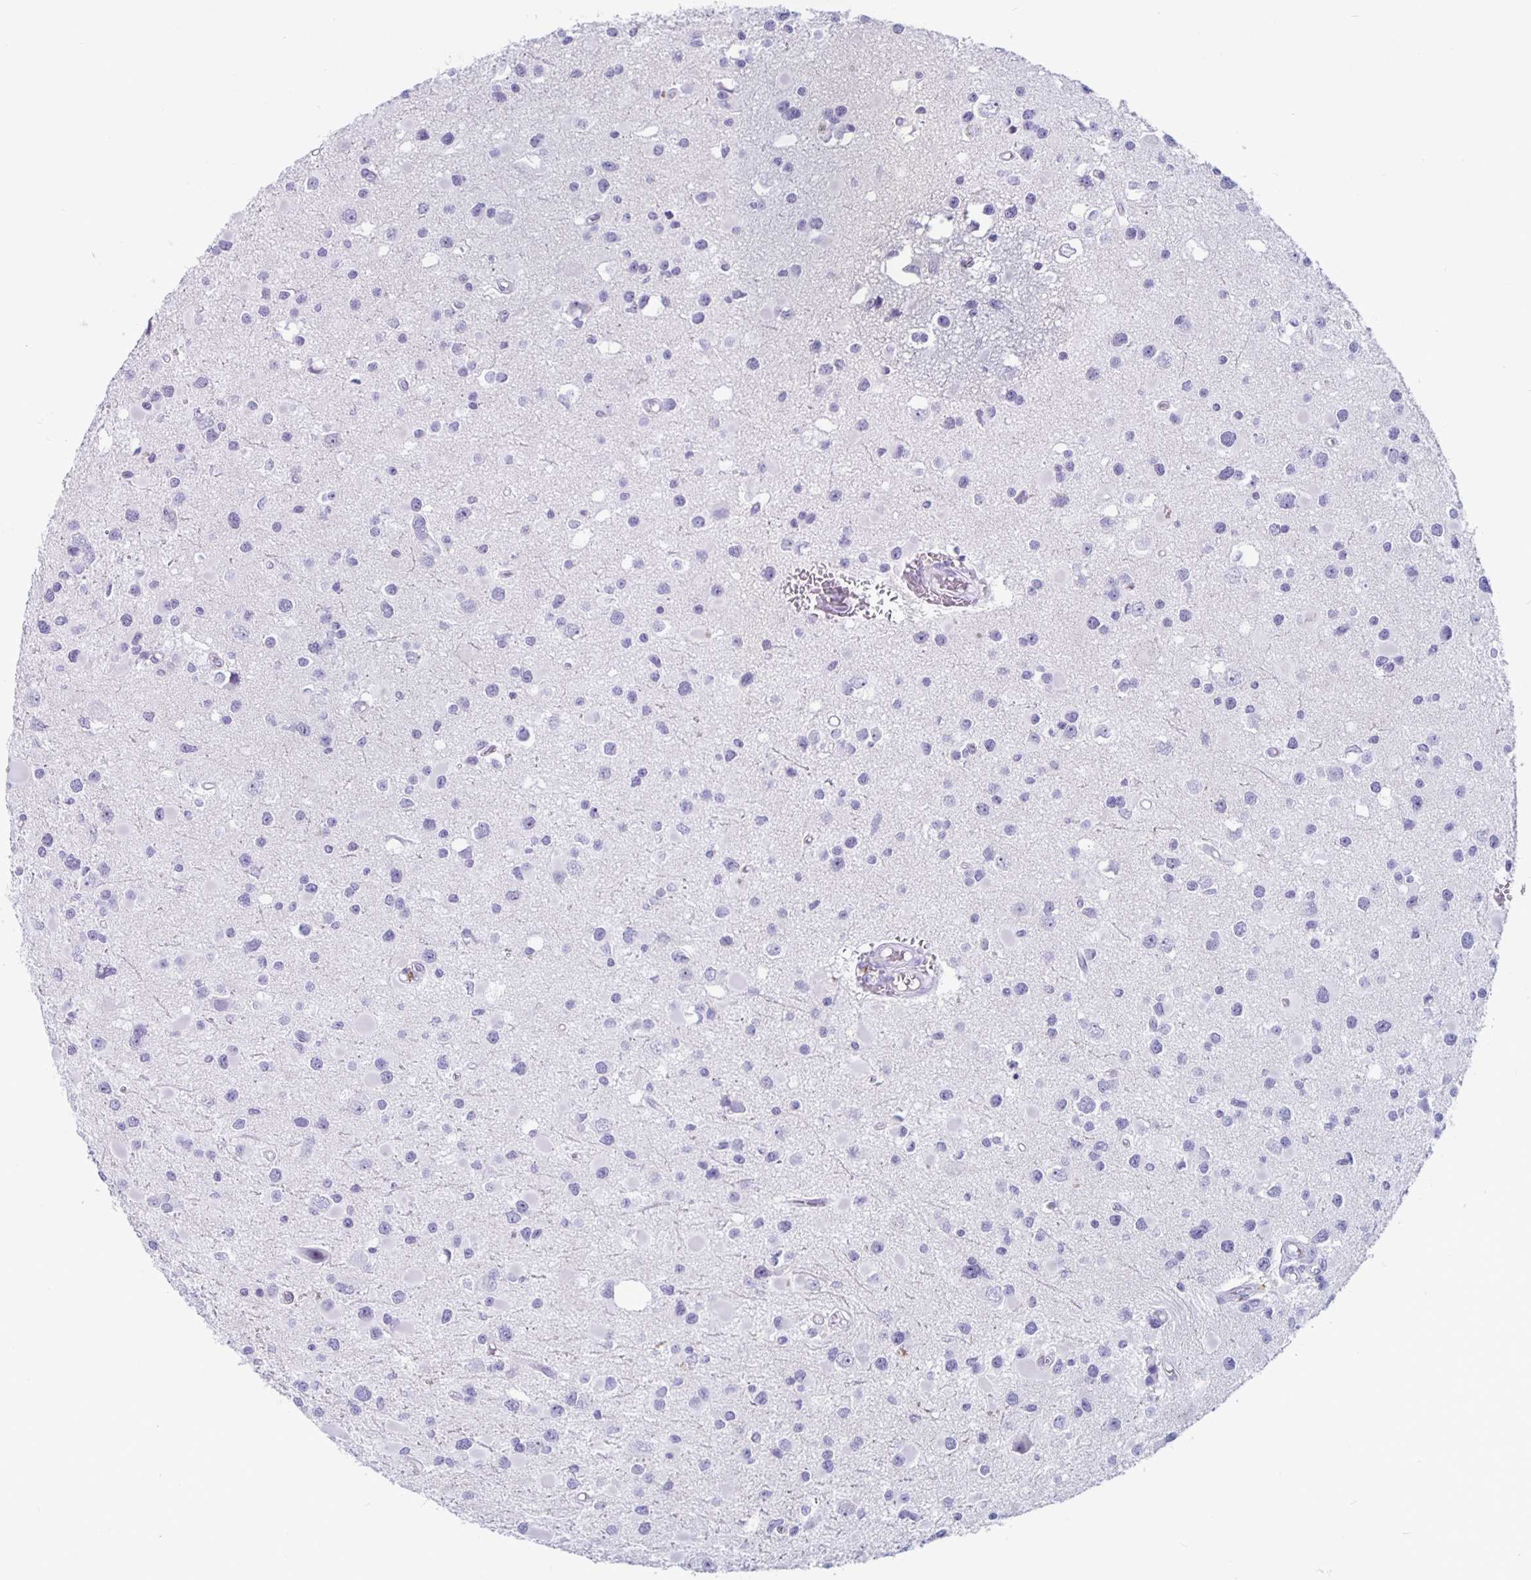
{"staining": {"intensity": "negative", "quantity": "none", "location": "none"}, "tissue": "glioma", "cell_type": "Tumor cells", "image_type": "cancer", "snomed": [{"axis": "morphology", "description": "Glioma, malignant, High grade"}, {"axis": "topography", "description": "Brain"}], "caption": "A high-resolution photomicrograph shows IHC staining of glioma, which reveals no significant expression in tumor cells.", "gene": "GZMK", "patient": {"sex": "male", "age": 54}}